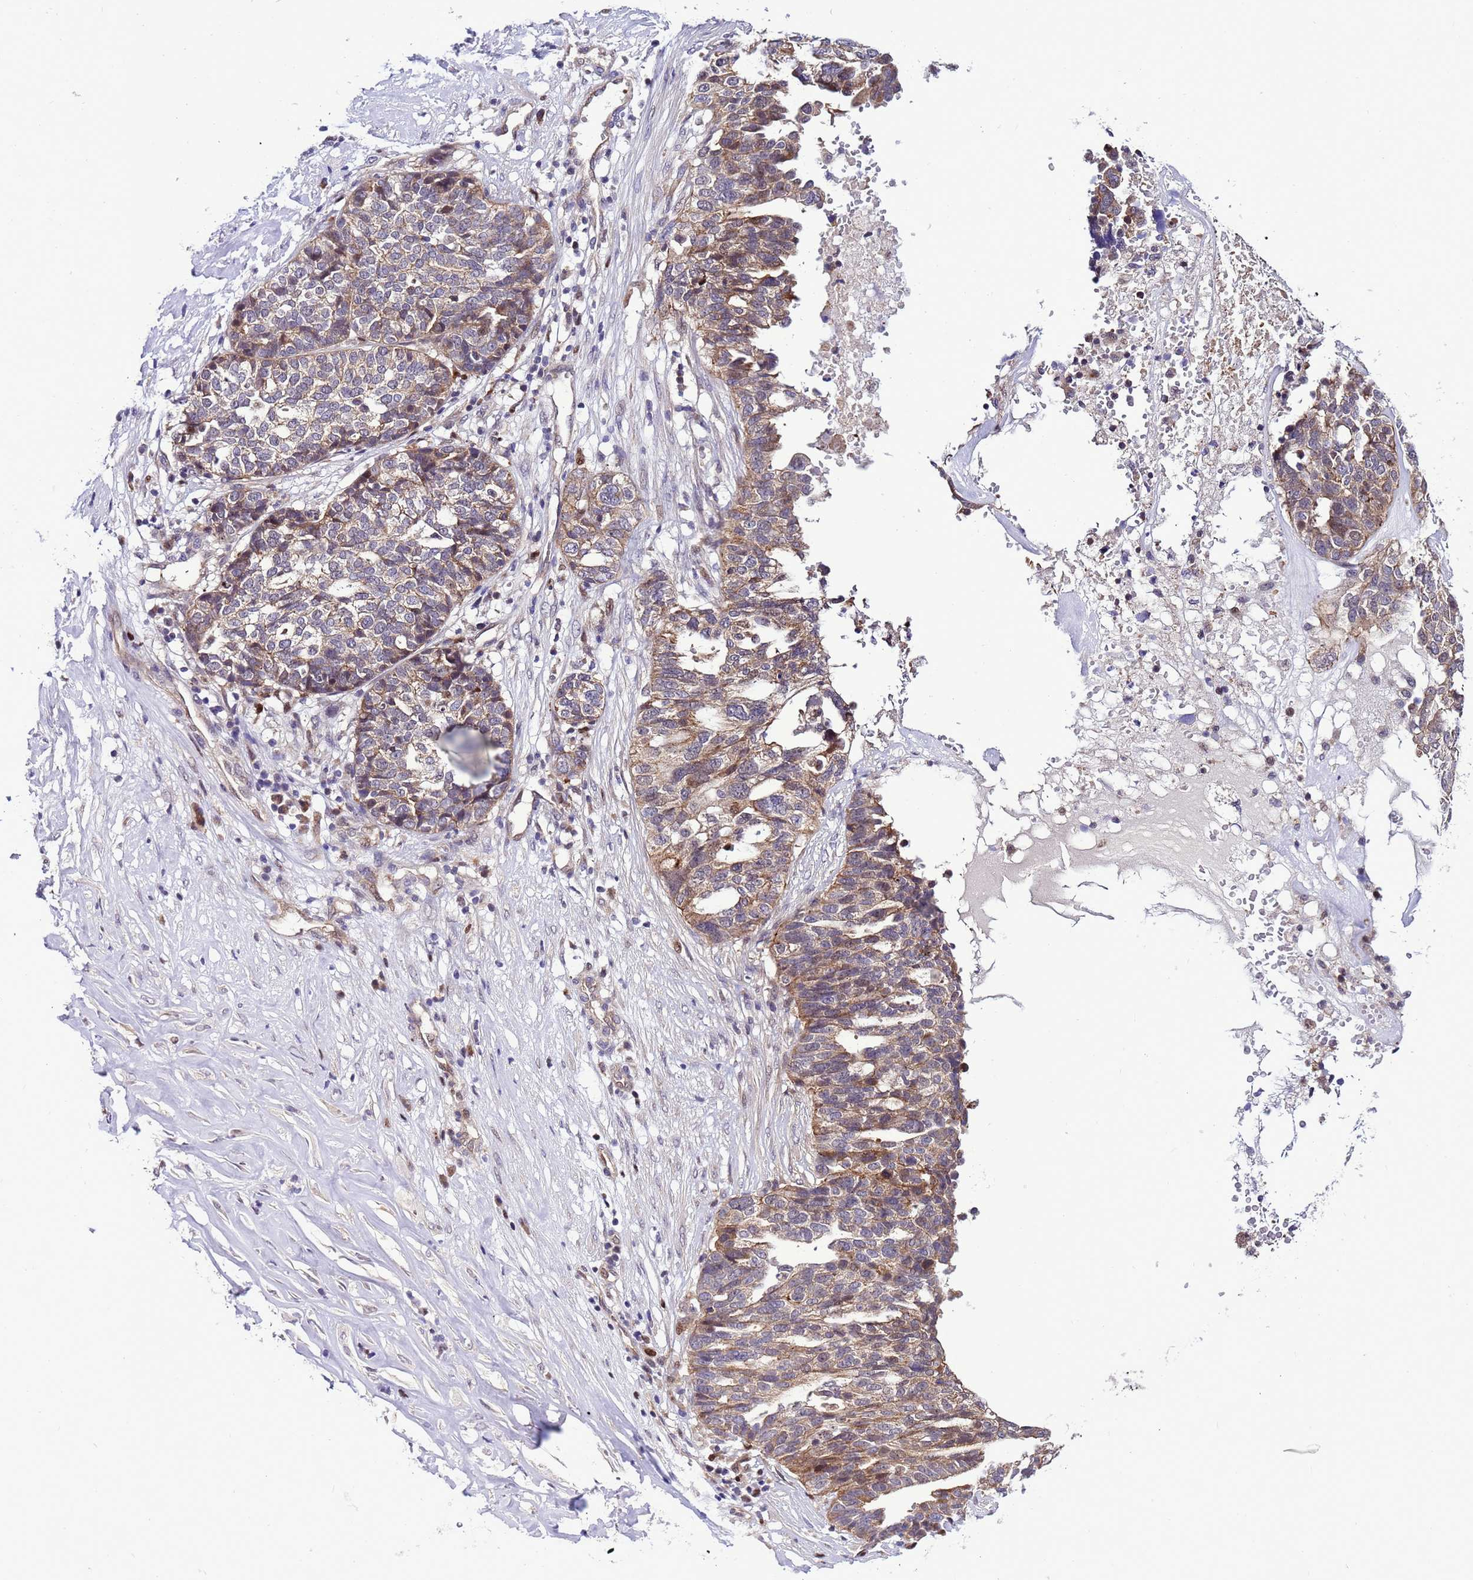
{"staining": {"intensity": "moderate", "quantity": "25%-75%", "location": "cytoplasmic/membranous"}, "tissue": "ovarian cancer", "cell_type": "Tumor cells", "image_type": "cancer", "snomed": [{"axis": "morphology", "description": "Cystadenocarcinoma, serous, NOS"}, {"axis": "topography", "description": "Ovary"}], "caption": "A high-resolution photomicrograph shows IHC staining of ovarian cancer, which shows moderate cytoplasmic/membranous positivity in approximately 25%-75% of tumor cells. The staining was performed using DAB (3,3'-diaminobenzidine), with brown indicating positive protein expression. Nuclei are stained blue with hematoxylin.", "gene": "RASD1", "patient": {"sex": "female", "age": 59}}